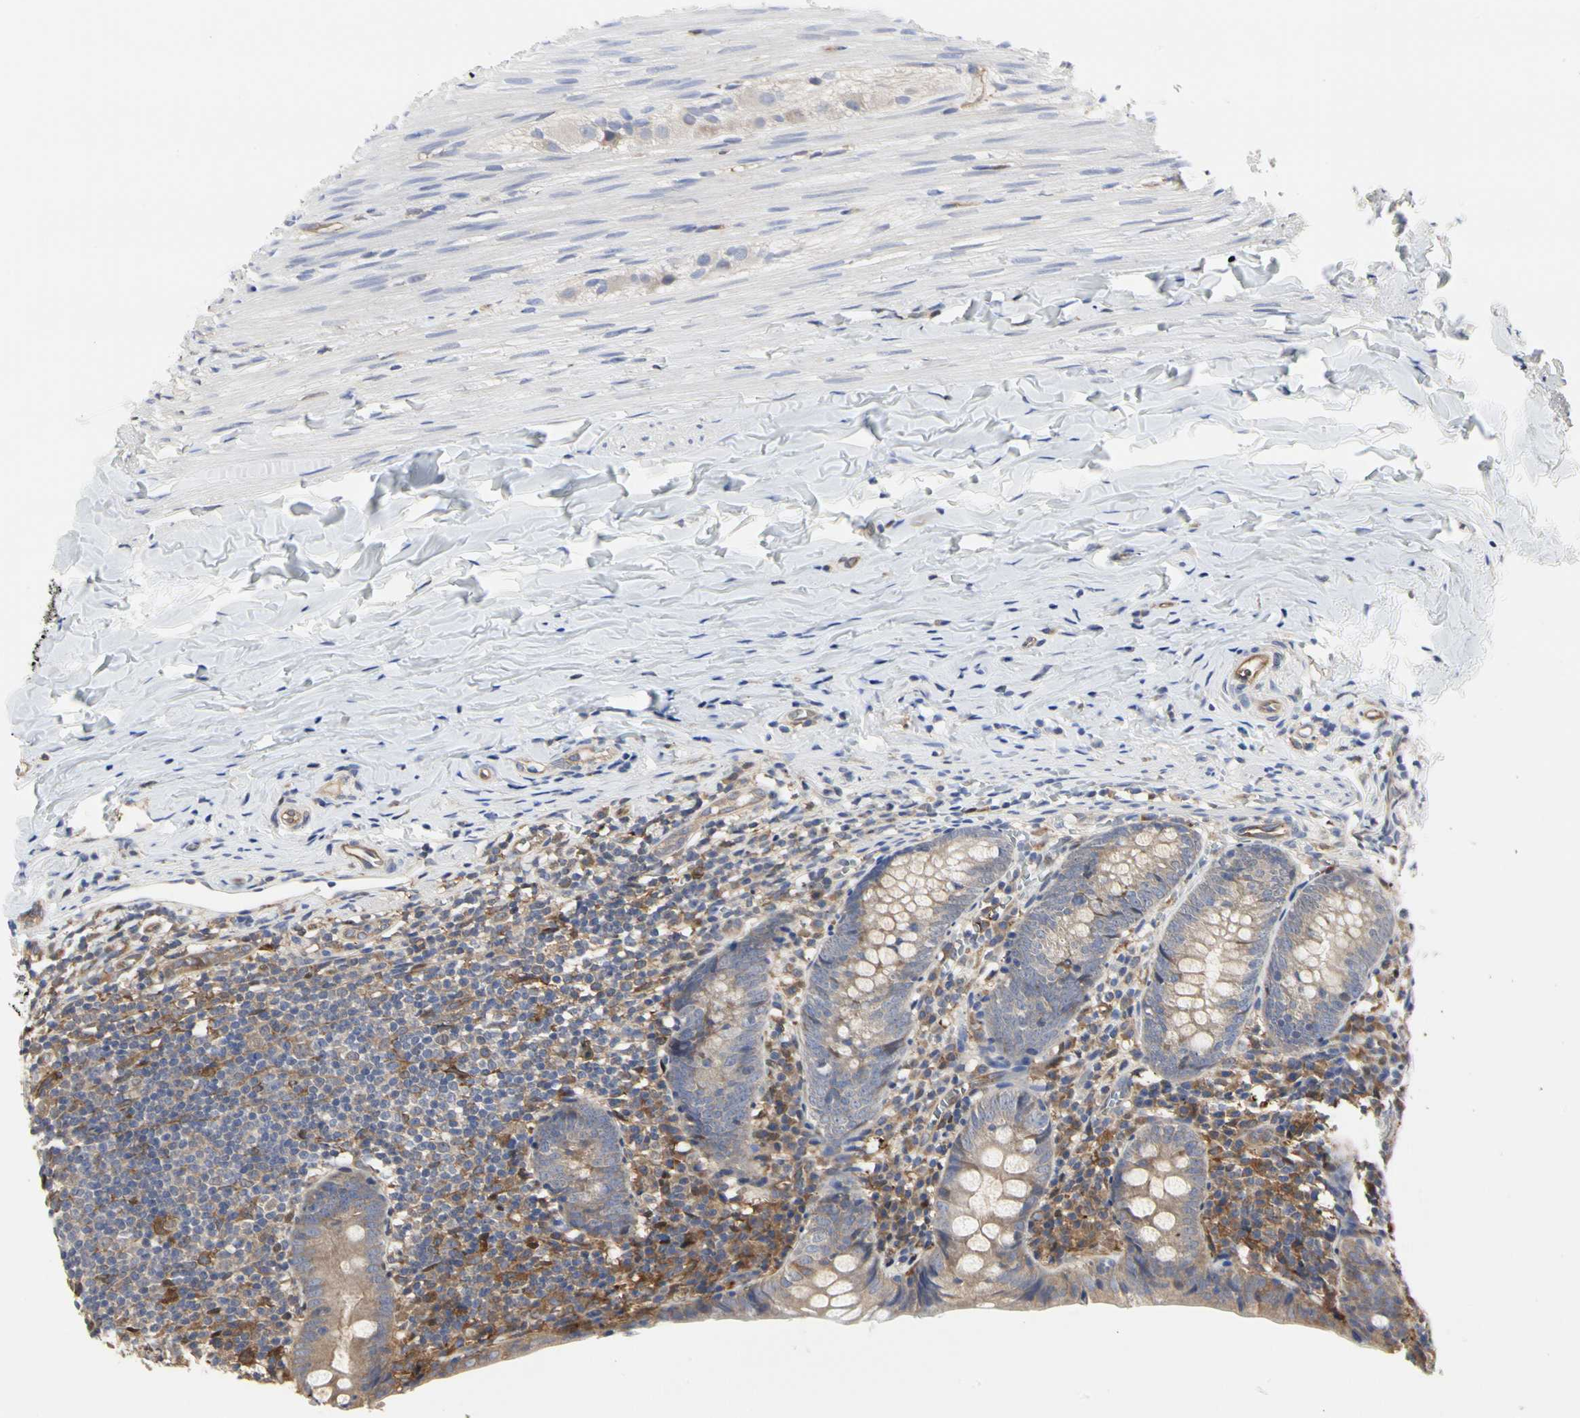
{"staining": {"intensity": "weak", "quantity": ">75%", "location": "cytoplasmic/membranous"}, "tissue": "appendix", "cell_type": "Glandular cells", "image_type": "normal", "snomed": [{"axis": "morphology", "description": "Normal tissue, NOS"}, {"axis": "topography", "description": "Appendix"}], "caption": "Human appendix stained with a brown dye shows weak cytoplasmic/membranous positive expression in about >75% of glandular cells.", "gene": "C3orf52", "patient": {"sex": "female", "age": 10}}